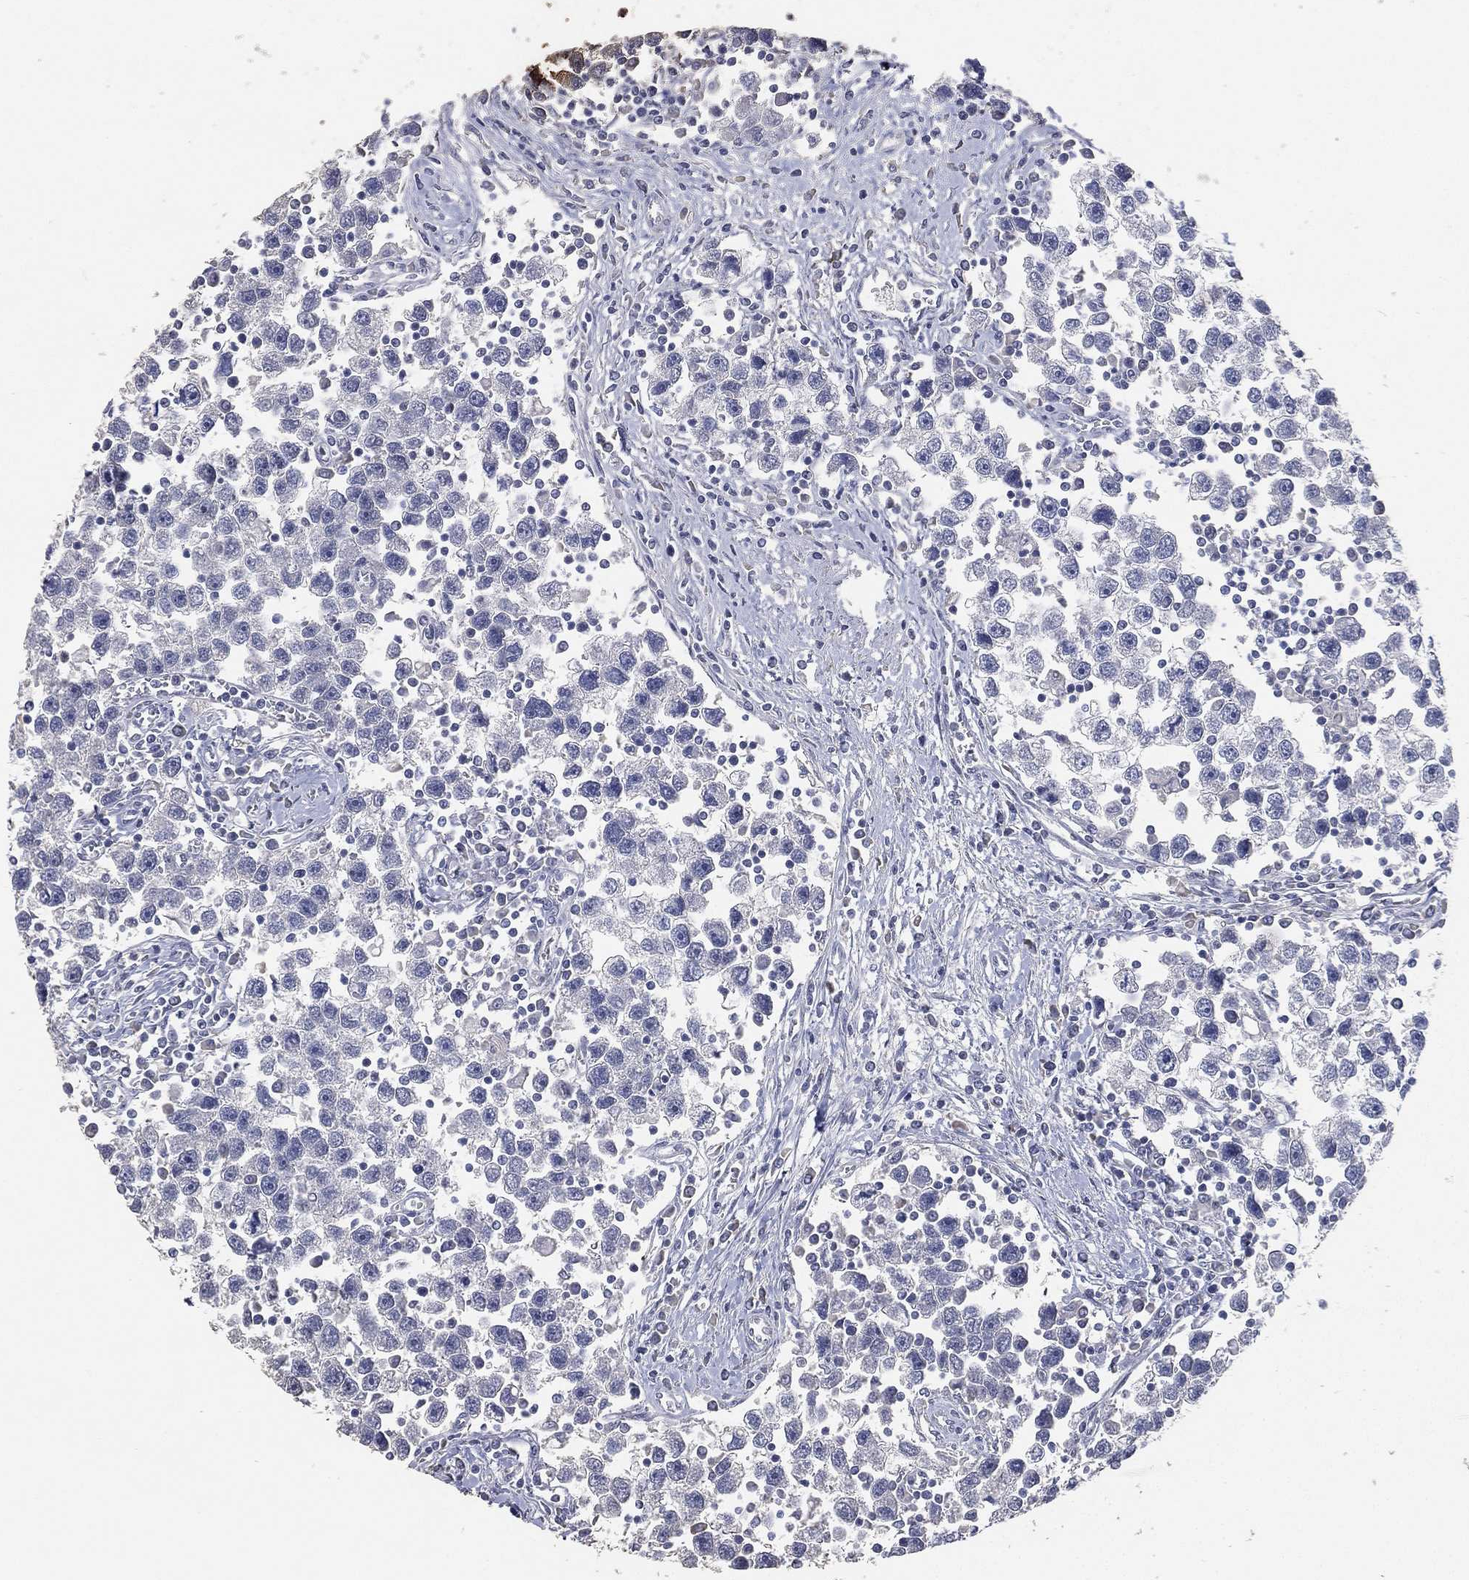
{"staining": {"intensity": "negative", "quantity": "none", "location": "none"}, "tissue": "testis cancer", "cell_type": "Tumor cells", "image_type": "cancer", "snomed": [{"axis": "morphology", "description": "Seminoma, NOS"}, {"axis": "topography", "description": "Testis"}], "caption": "Human testis cancer (seminoma) stained for a protein using immunohistochemistry displays no positivity in tumor cells.", "gene": "DSG1", "patient": {"sex": "male", "age": 30}}